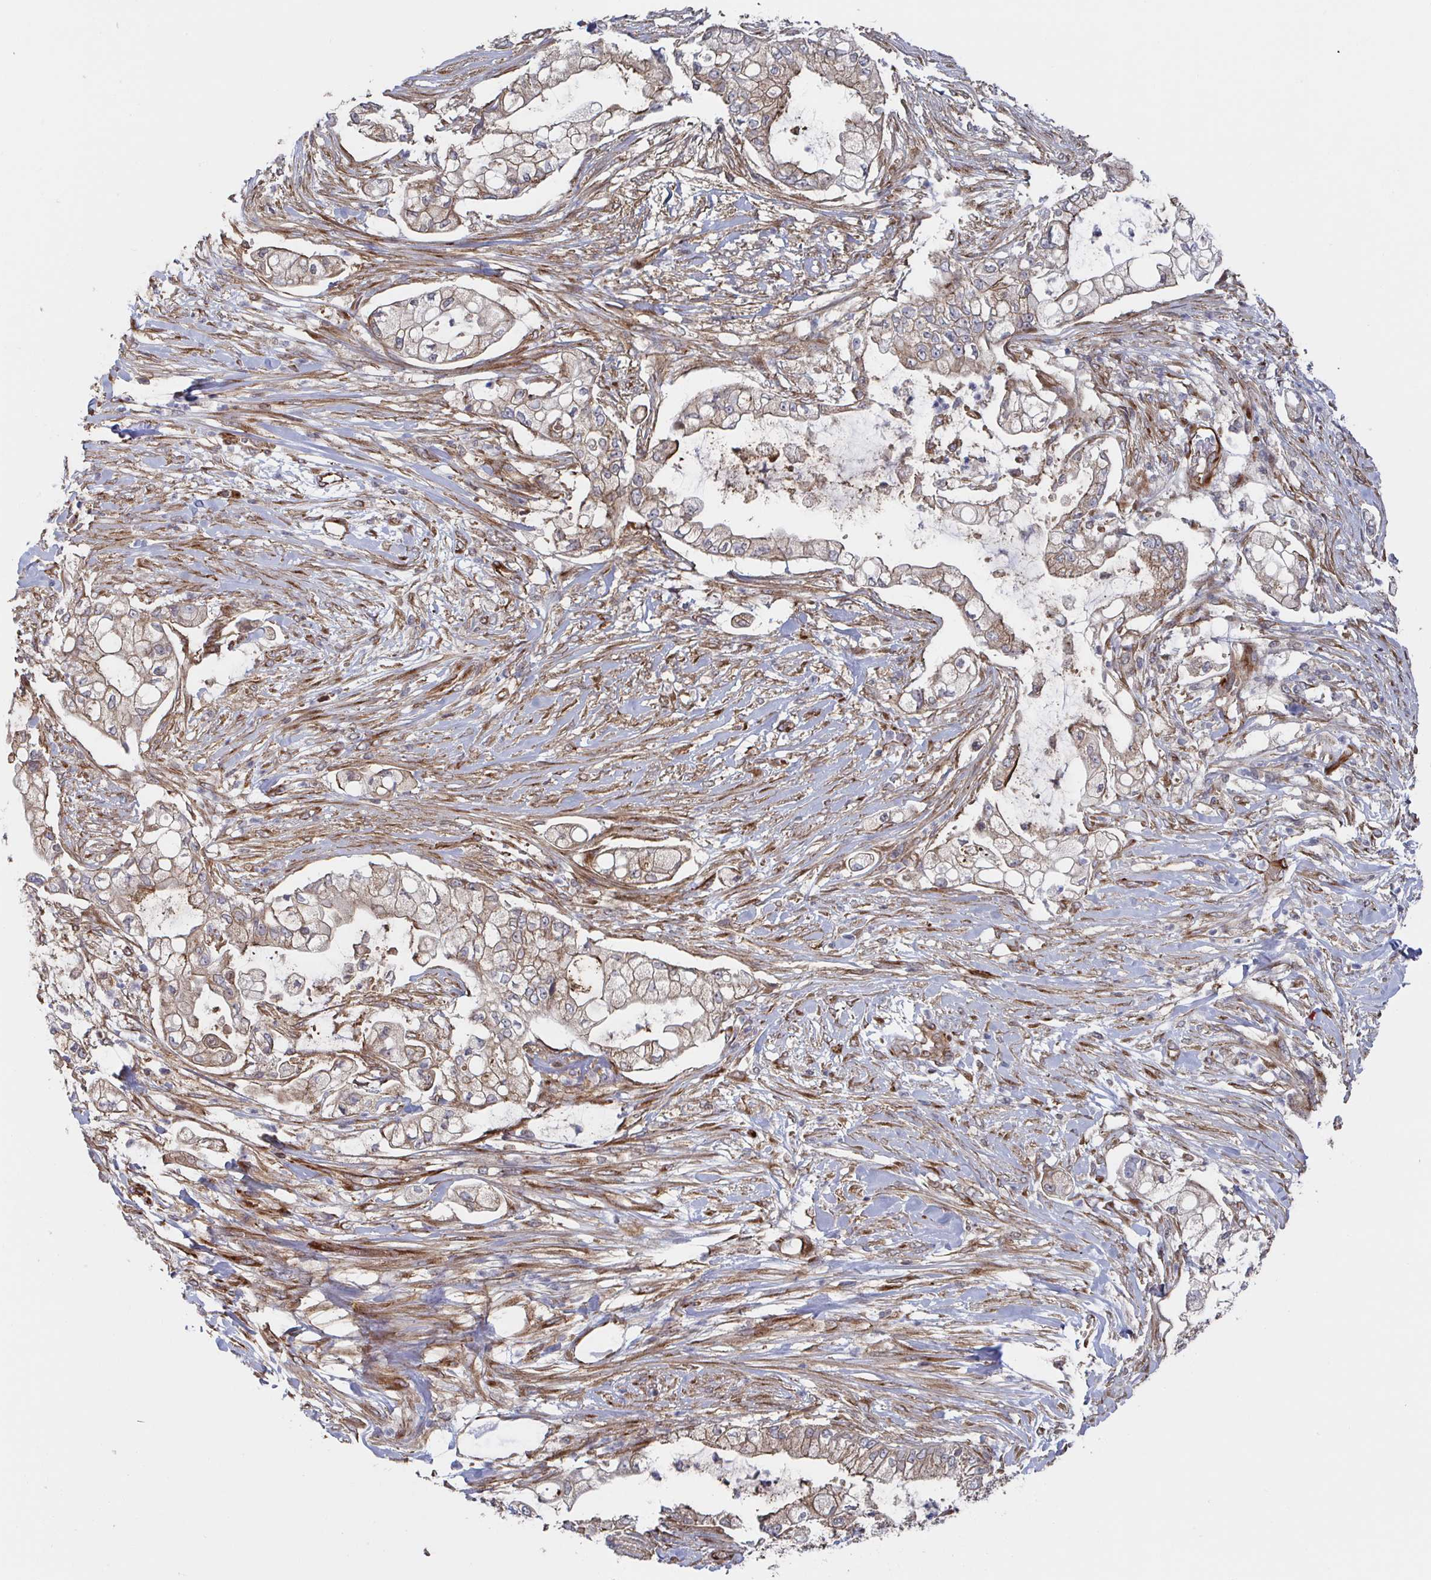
{"staining": {"intensity": "weak", "quantity": ">75%", "location": "cytoplasmic/membranous"}, "tissue": "pancreatic cancer", "cell_type": "Tumor cells", "image_type": "cancer", "snomed": [{"axis": "morphology", "description": "Adenocarcinoma, NOS"}, {"axis": "topography", "description": "Pancreas"}], "caption": "Brown immunohistochemical staining in adenocarcinoma (pancreatic) displays weak cytoplasmic/membranous positivity in about >75% of tumor cells.", "gene": "DVL3", "patient": {"sex": "female", "age": 69}}